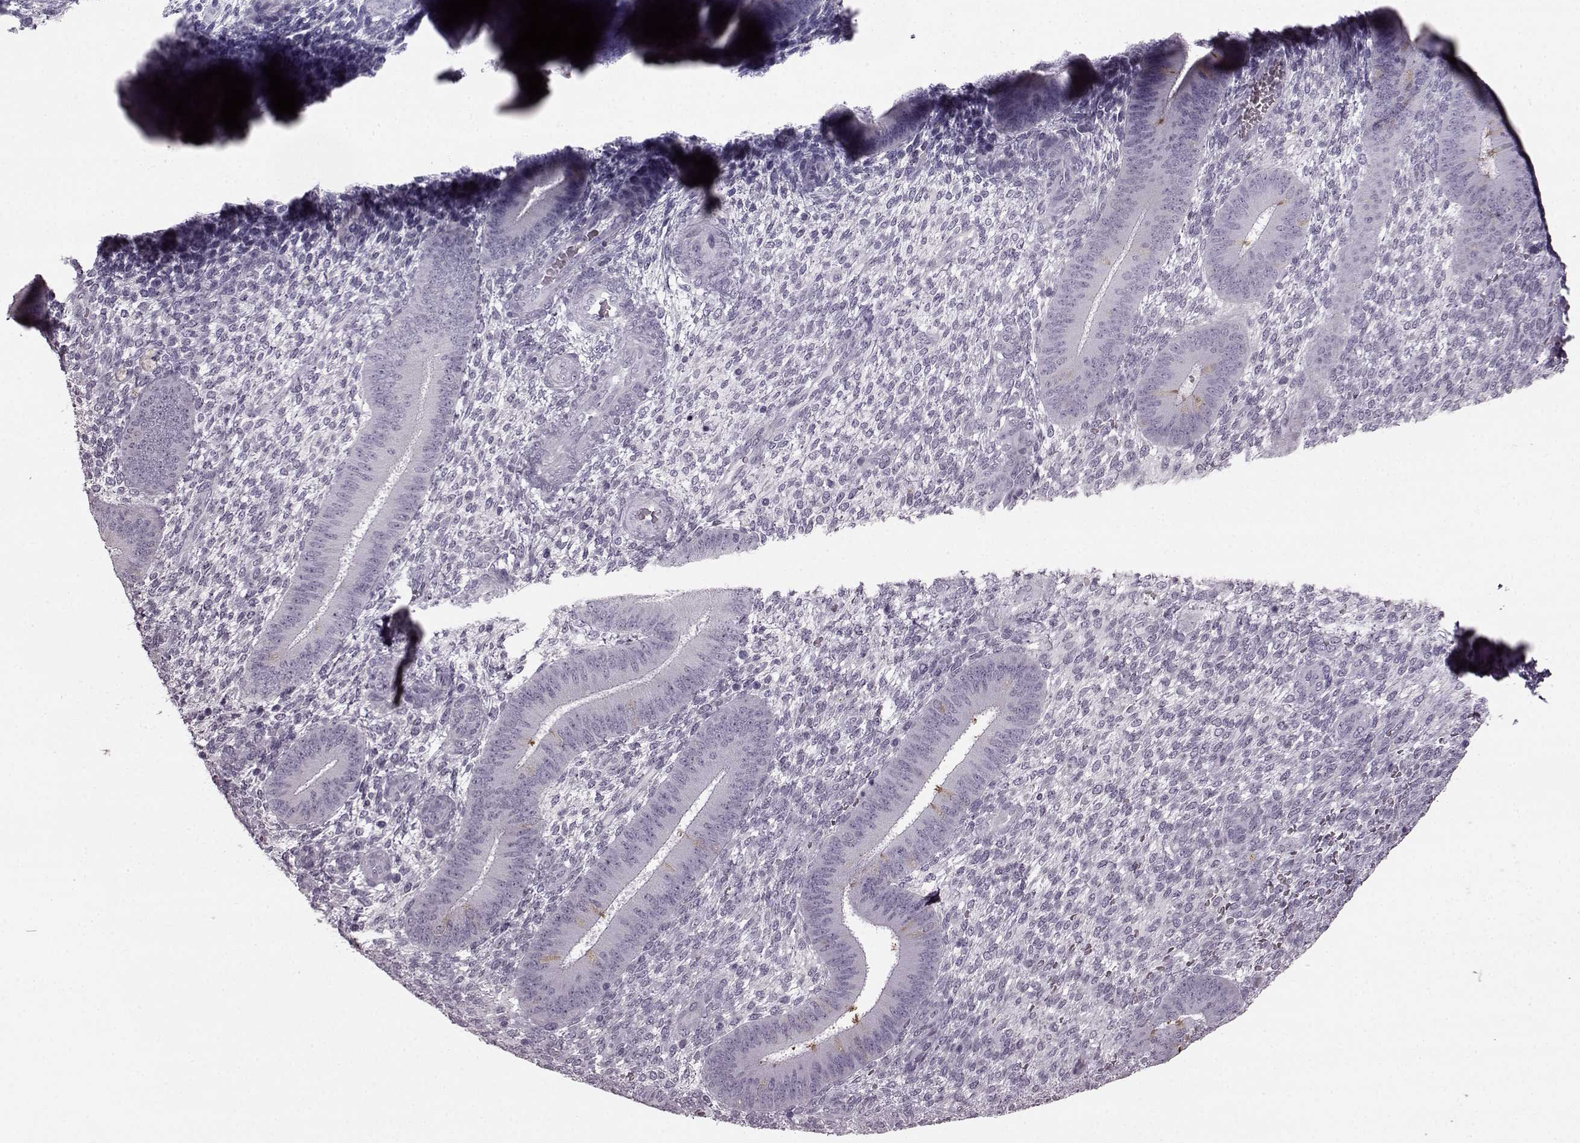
{"staining": {"intensity": "negative", "quantity": "none", "location": "none"}, "tissue": "endometrium", "cell_type": "Cells in endometrial stroma", "image_type": "normal", "snomed": [{"axis": "morphology", "description": "Normal tissue, NOS"}, {"axis": "topography", "description": "Endometrium"}], "caption": "Human endometrium stained for a protein using immunohistochemistry reveals no staining in cells in endometrial stroma.", "gene": "ODAD4", "patient": {"sex": "female", "age": 39}}